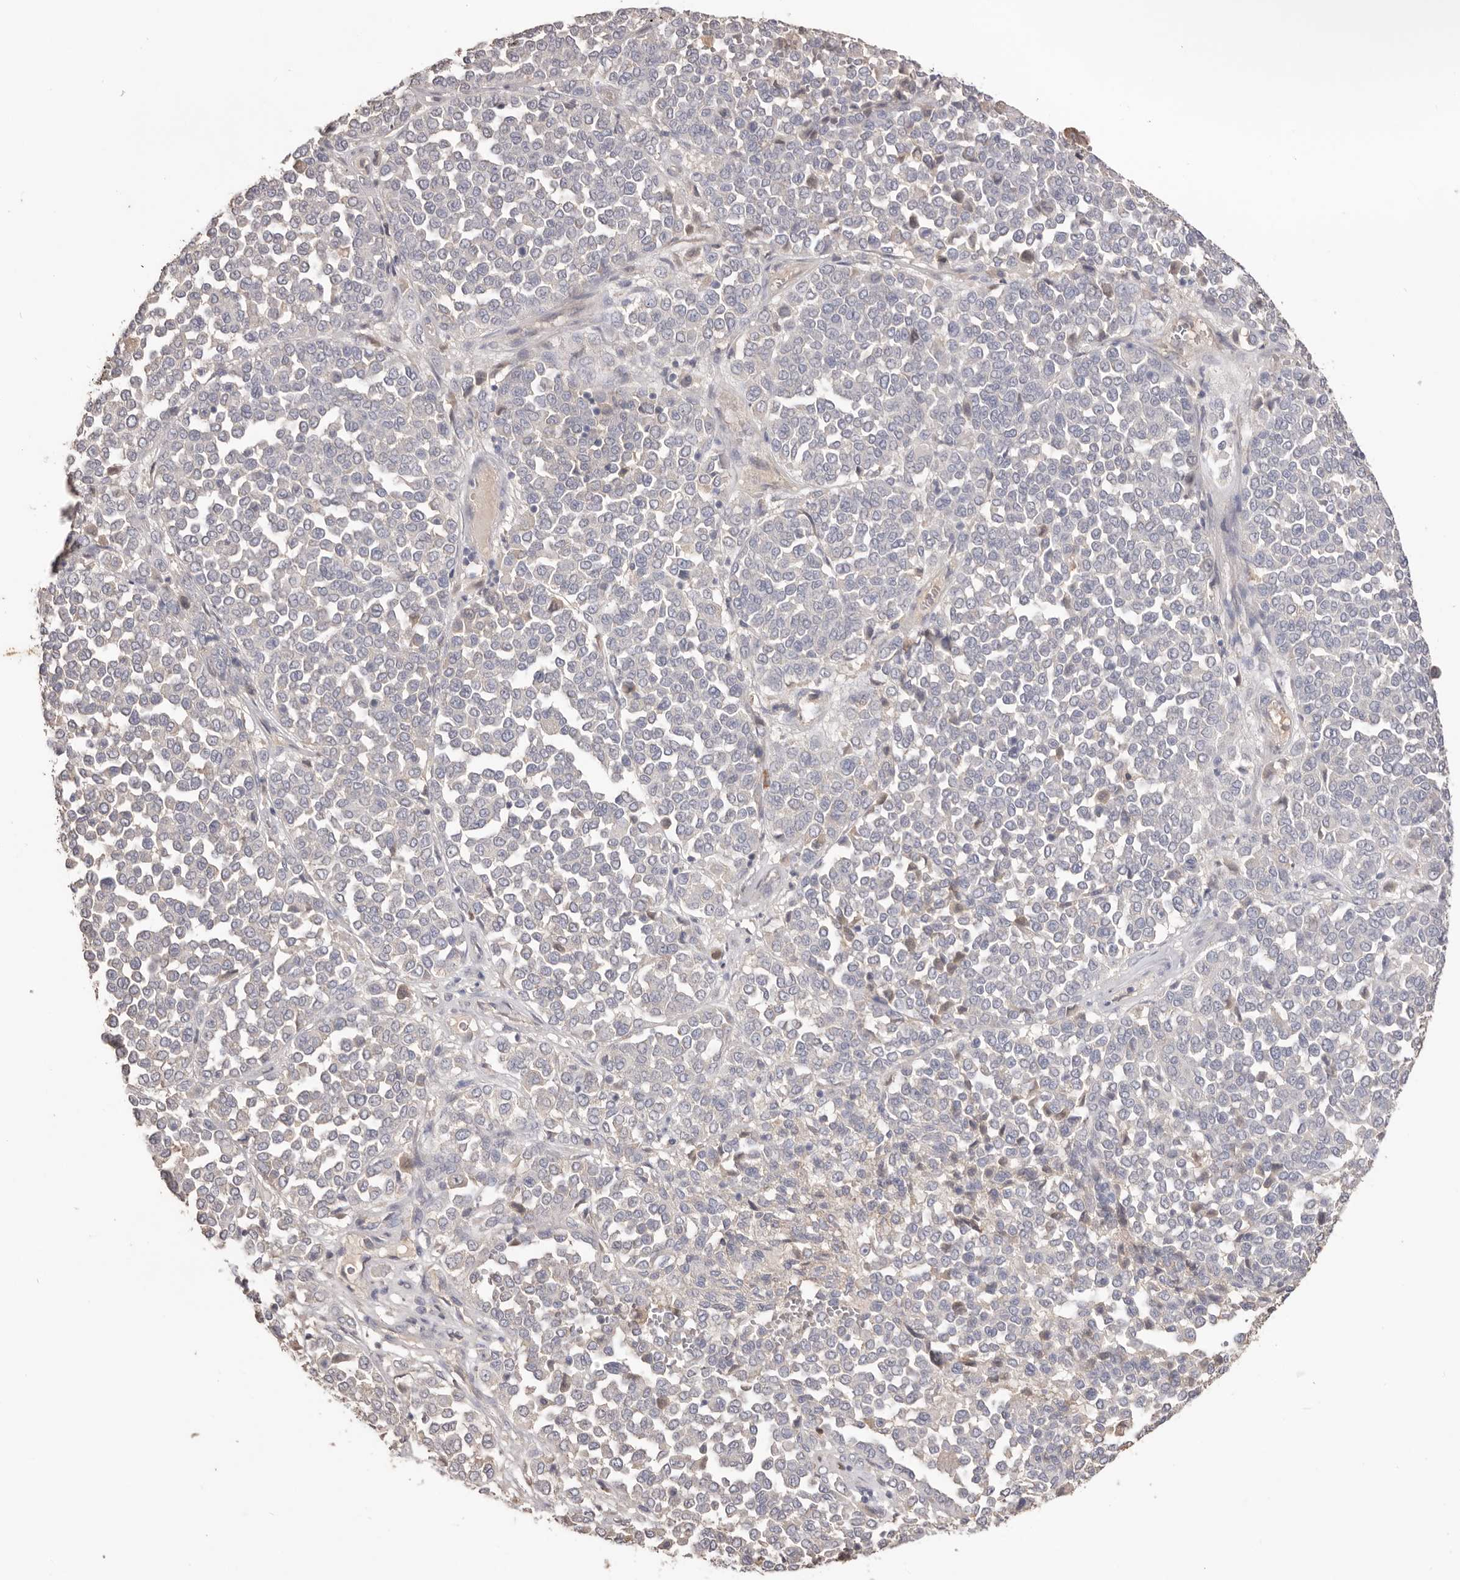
{"staining": {"intensity": "negative", "quantity": "none", "location": "none"}, "tissue": "melanoma", "cell_type": "Tumor cells", "image_type": "cancer", "snomed": [{"axis": "morphology", "description": "Malignant melanoma, Metastatic site"}, {"axis": "topography", "description": "Pancreas"}], "caption": "This is an IHC micrograph of human melanoma. There is no positivity in tumor cells.", "gene": "HCAR2", "patient": {"sex": "female", "age": 30}}